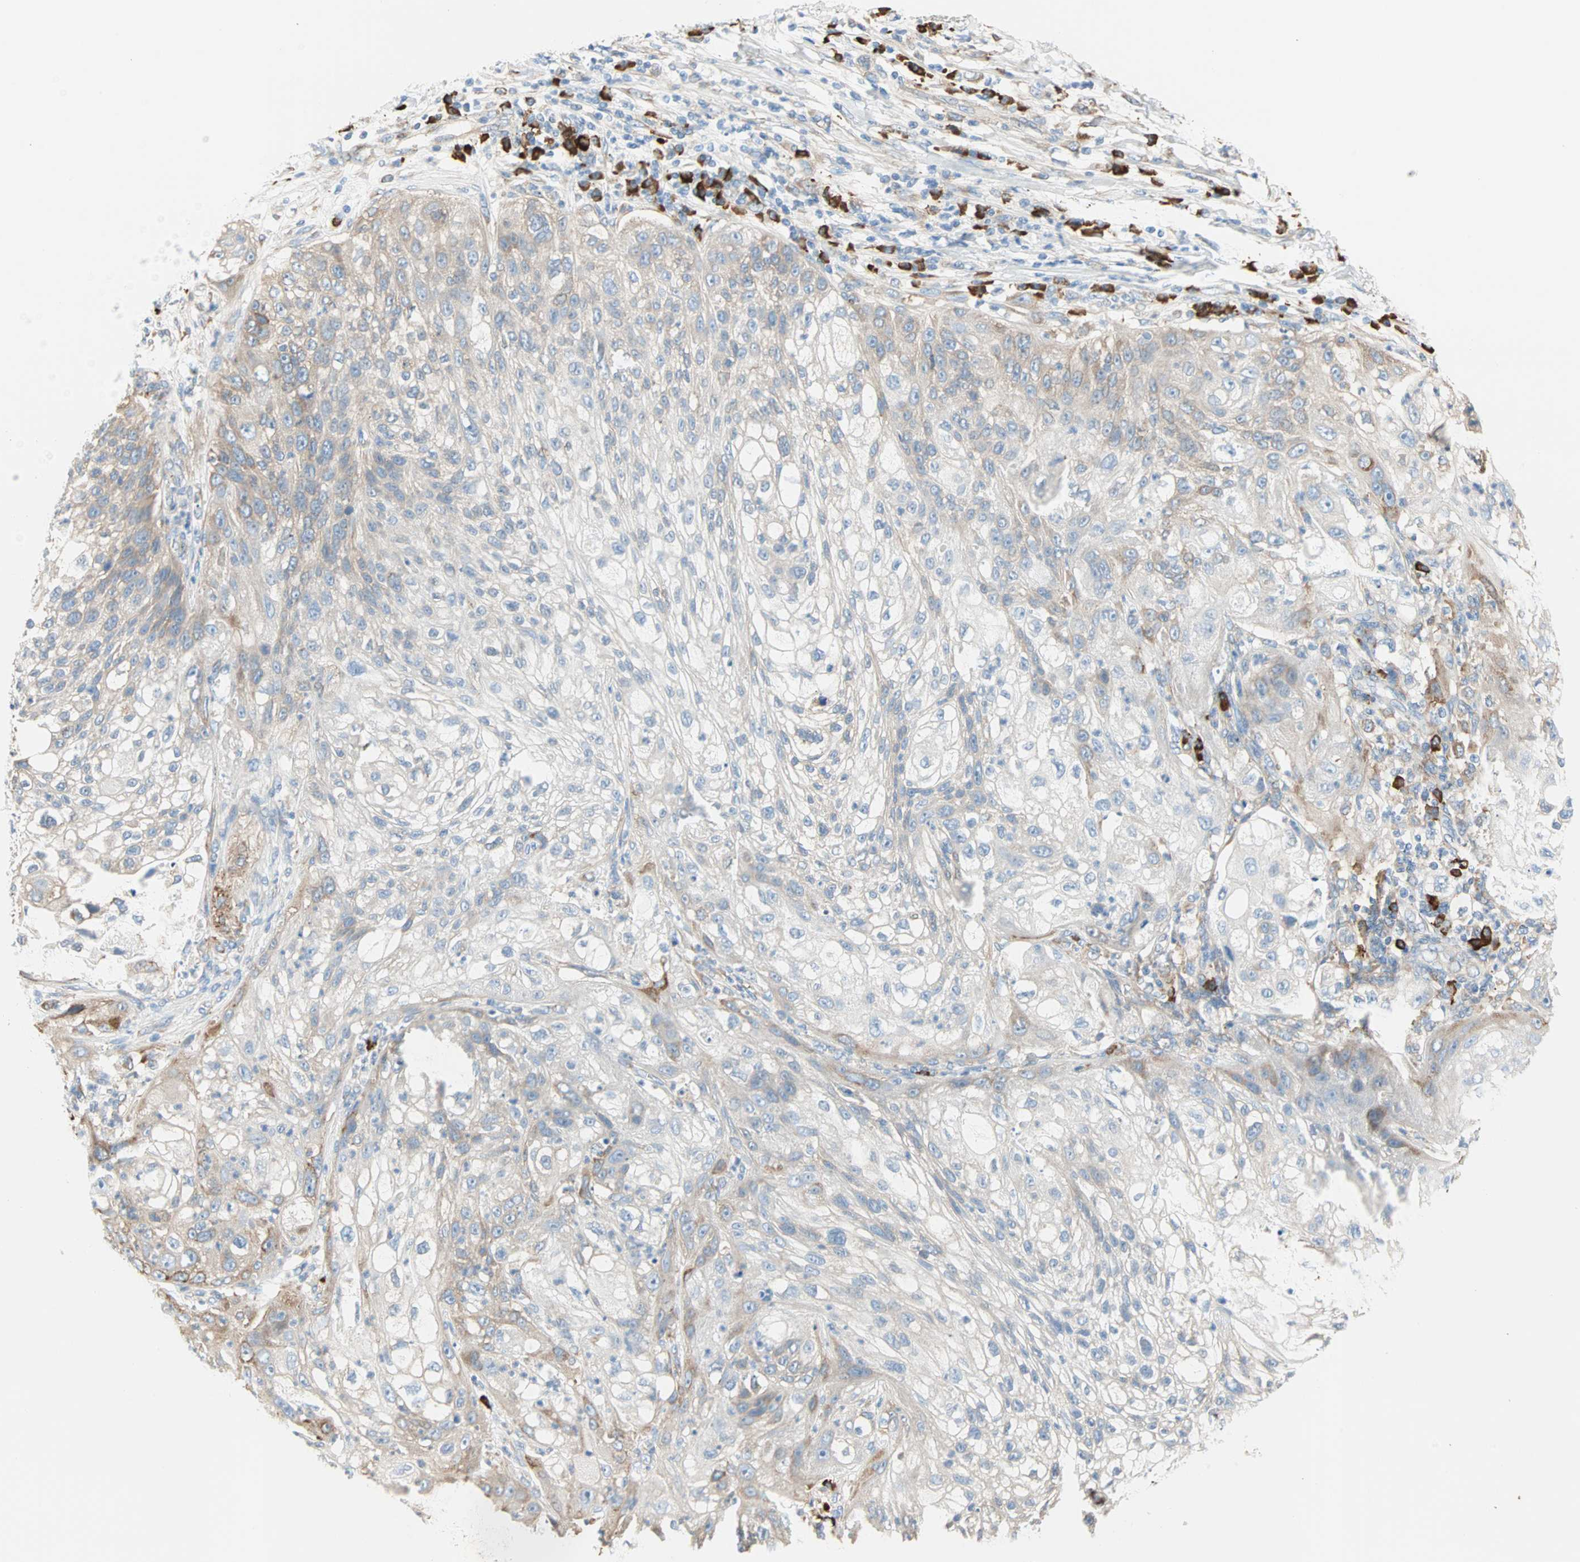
{"staining": {"intensity": "weak", "quantity": "25%-75%", "location": "cytoplasmic/membranous"}, "tissue": "lung cancer", "cell_type": "Tumor cells", "image_type": "cancer", "snomed": [{"axis": "morphology", "description": "Inflammation, NOS"}, {"axis": "morphology", "description": "Squamous cell carcinoma, NOS"}, {"axis": "topography", "description": "Lymph node"}, {"axis": "topography", "description": "Soft tissue"}, {"axis": "topography", "description": "Lung"}], "caption": "Lung cancer (squamous cell carcinoma) stained with a brown dye reveals weak cytoplasmic/membranous positive staining in about 25%-75% of tumor cells.", "gene": "PLCXD1", "patient": {"sex": "male", "age": 66}}